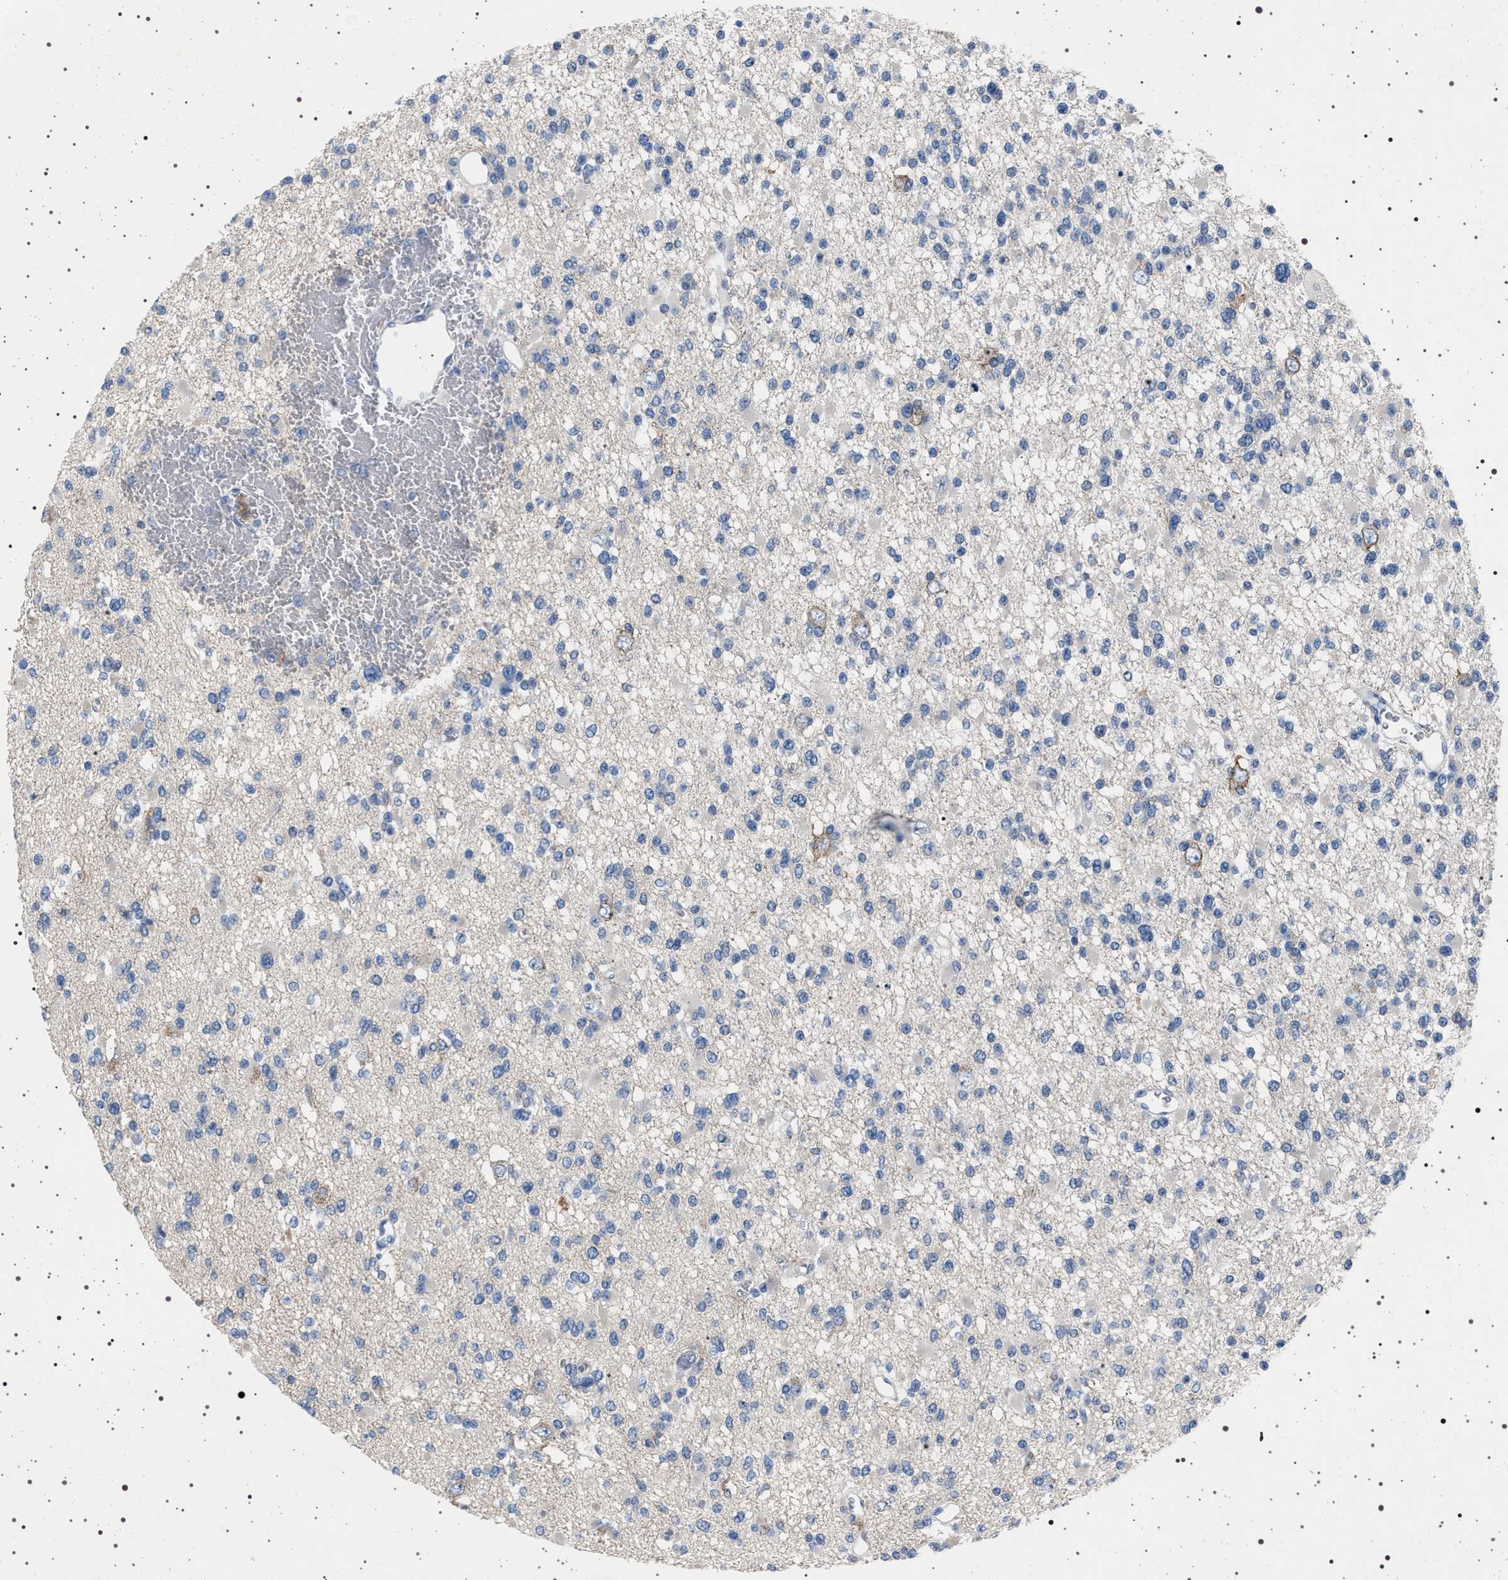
{"staining": {"intensity": "negative", "quantity": "none", "location": "none"}, "tissue": "glioma", "cell_type": "Tumor cells", "image_type": "cancer", "snomed": [{"axis": "morphology", "description": "Glioma, malignant, Low grade"}, {"axis": "topography", "description": "Brain"}], "caption": "Tumor cells are negative for brown protein staining in glioma.", "gene": "NAT9", "patient": {"sex": "female", "age": 22}}